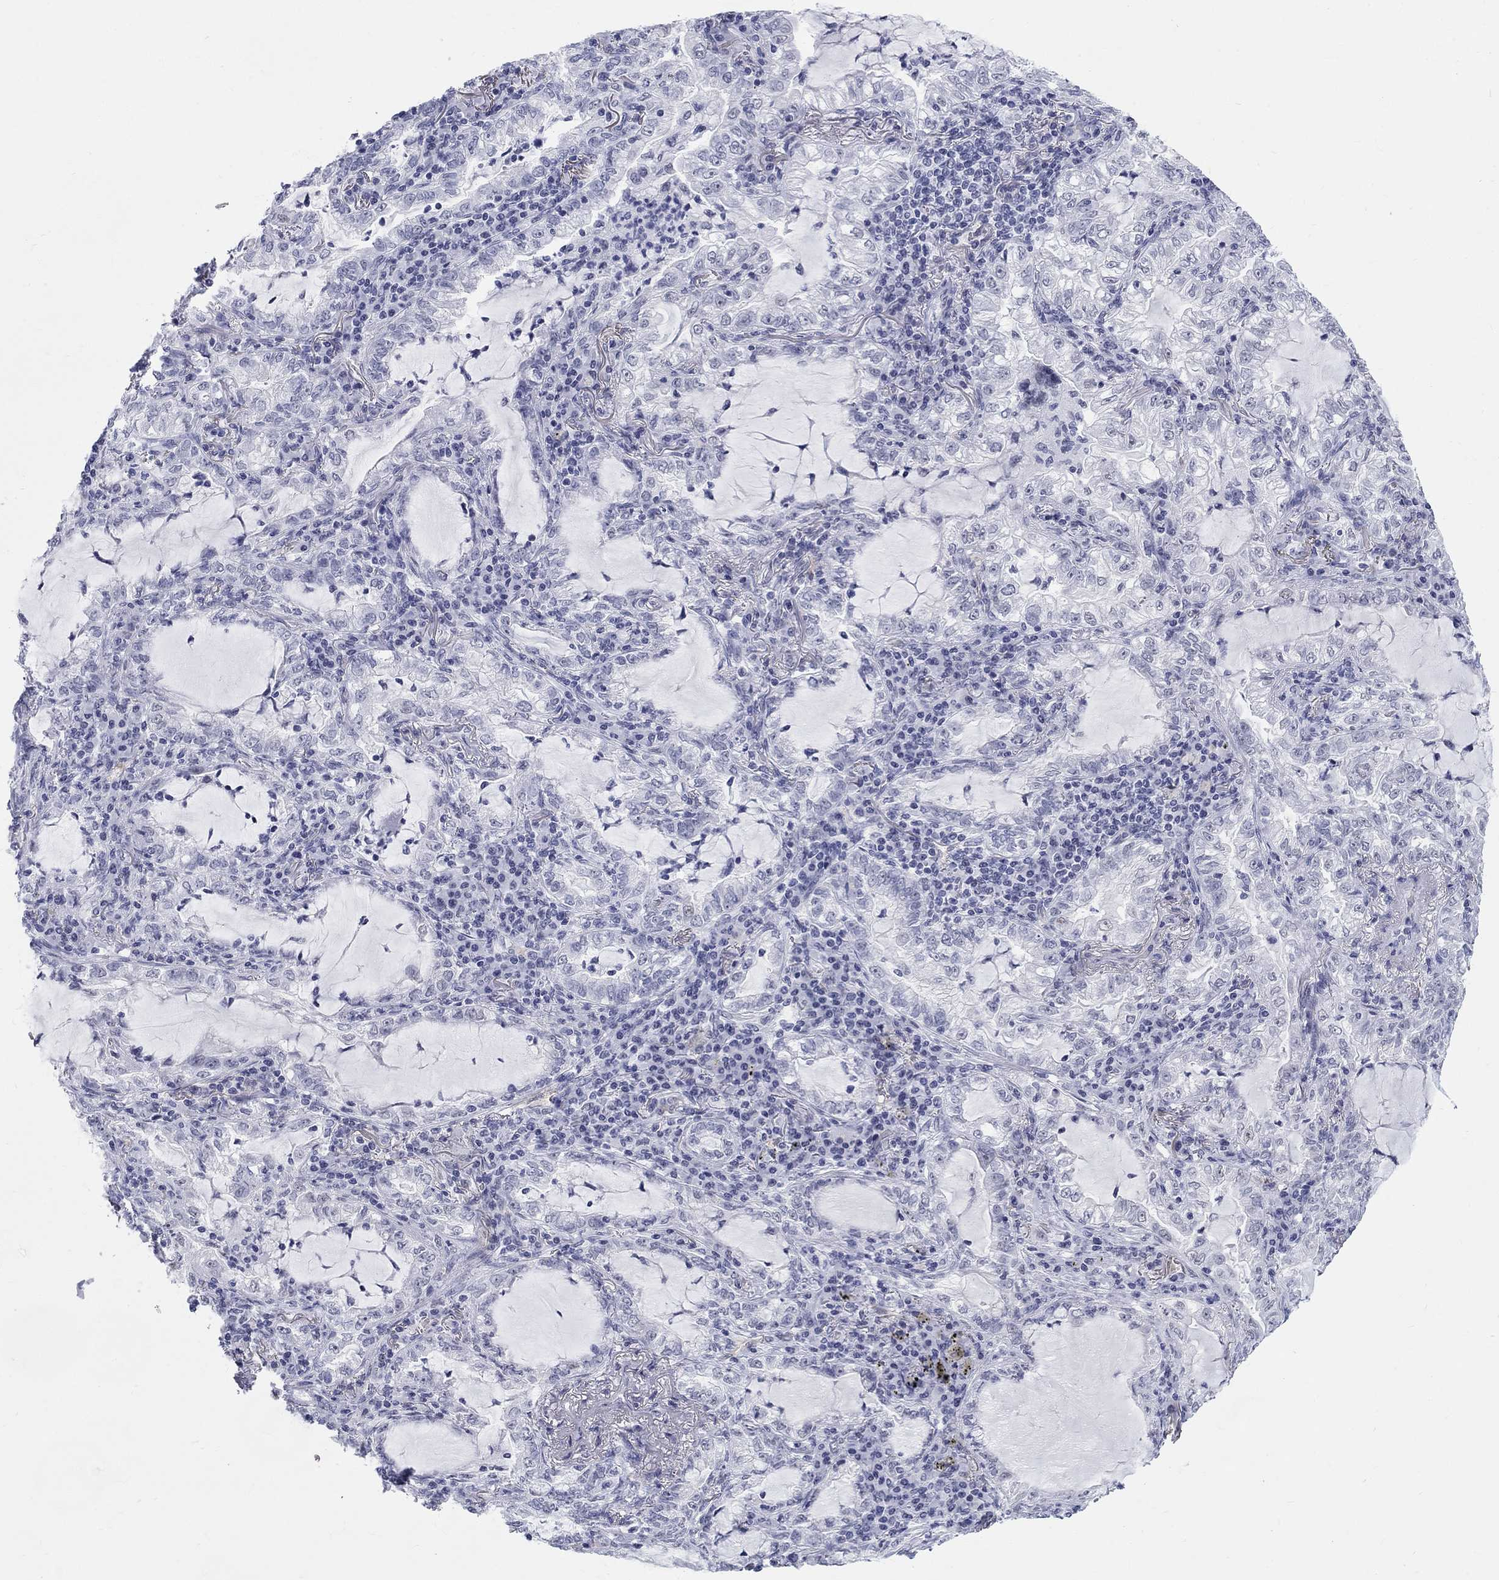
{"staining": {"intensity": "negative", "quantity": "none", "location": "none"}, "tissue": "lung cancer", "cell_type": "Tumor cells", "image_type": "cancer", "snomed": [{"axis": "morphology", "description": "Adenocarcinoma, NOS"}, {"axis": "topography", "description": "Lung"}], "caption": "This micrograph is of lung cancer (adenocarcinoma) stained with IHC to label a protein in brown with the nuclei are counter-stained blue. There is no positivity in tumor cells.", "gene": "DMTN", "patient": {"sex": "female", "age": 73}}